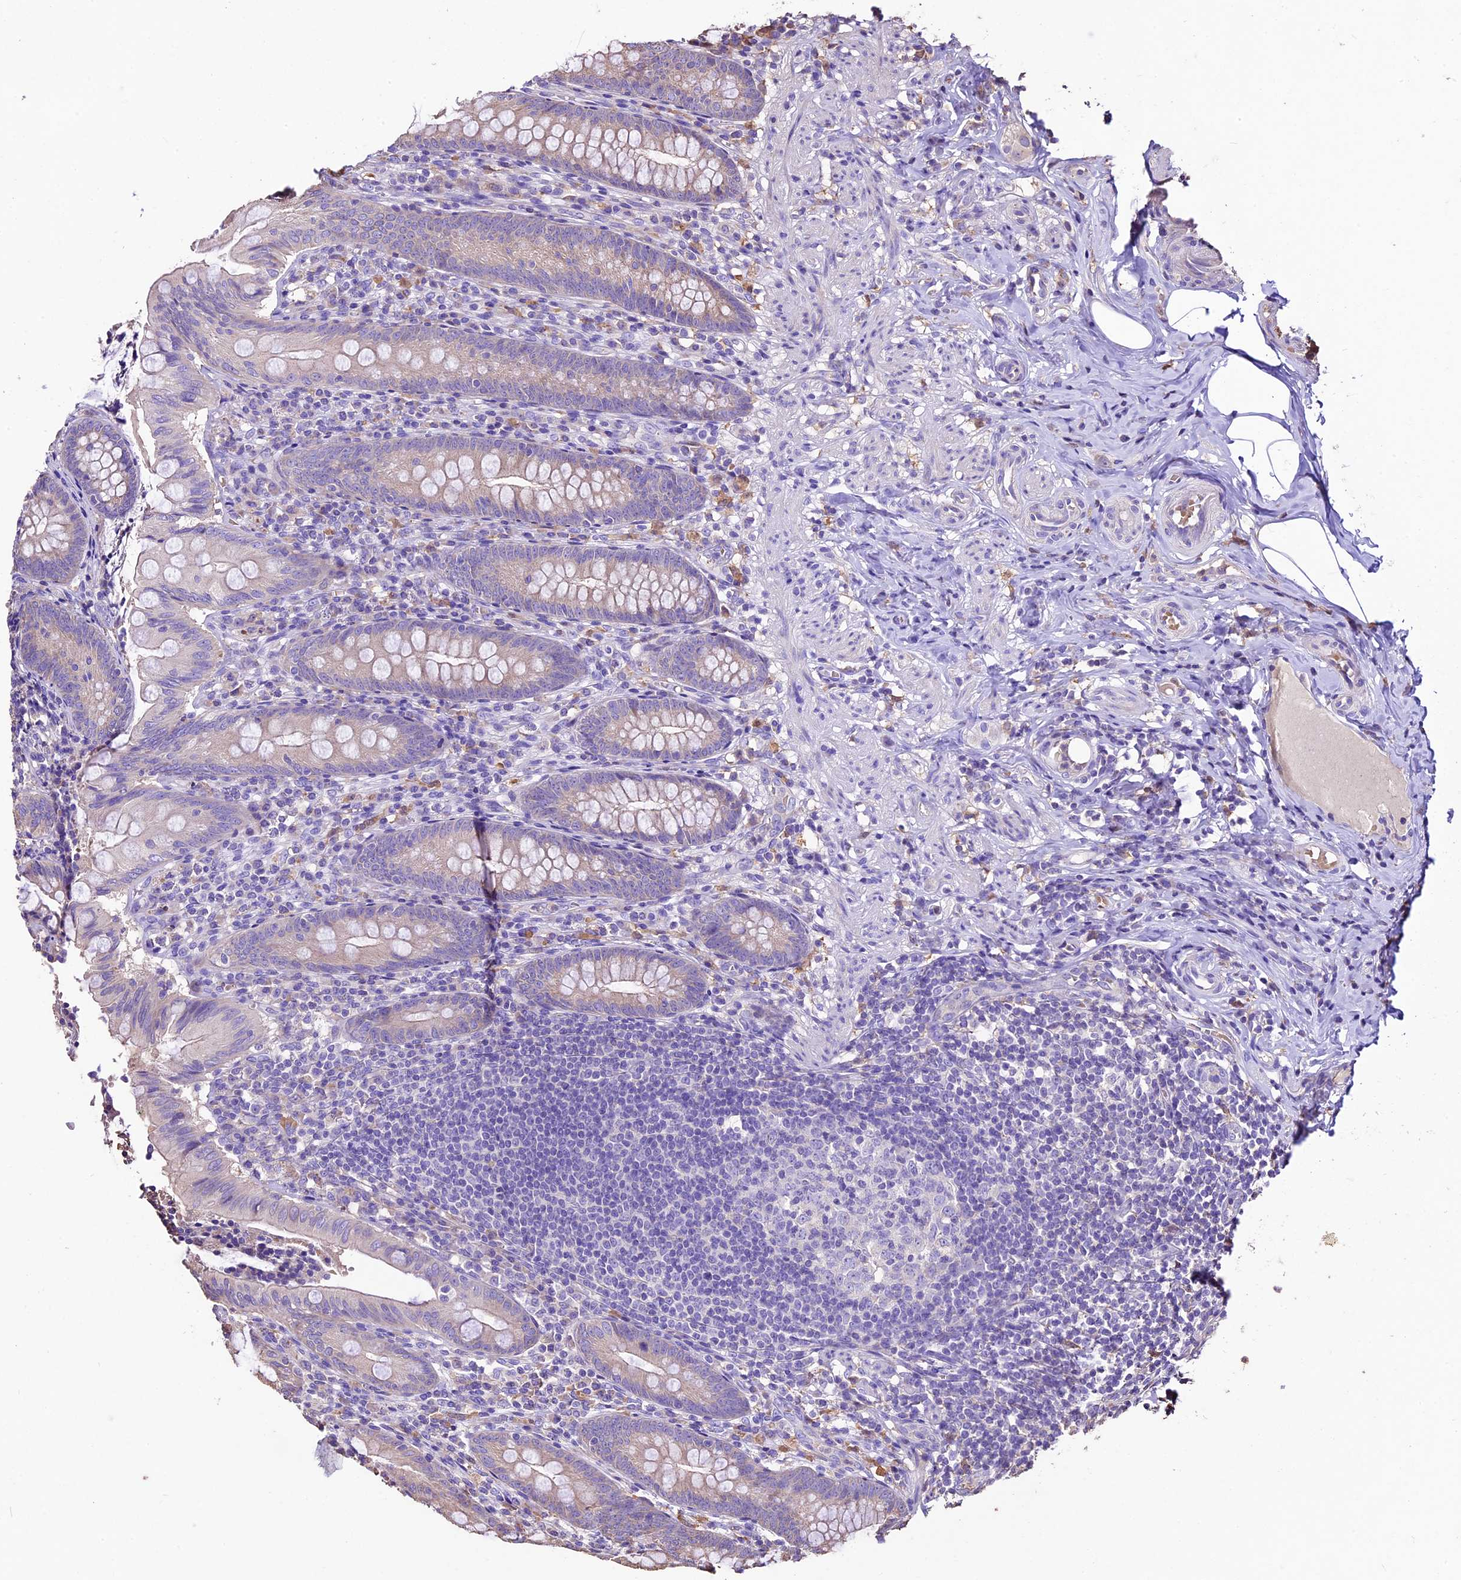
{"staining": {"intensity": "weak", "quantity": "<25%", "location": "cytoplasmic/membranous"}, "tissue": "appendix", "cell_type": "Glandular cells", "image_type": "normal", "snomed": [{"axis": "morphology", "description": "Normal tissue, NOS"}, {"axis": "topography", "description": "Appendix"}], "caption": "High power microscopy photomicrograph of an IHC micrograph of benign appendix, revealing no significant expression in glandular cells.", "gene": "CRLF1", "patient": {"sex": "male", "age": 55}}